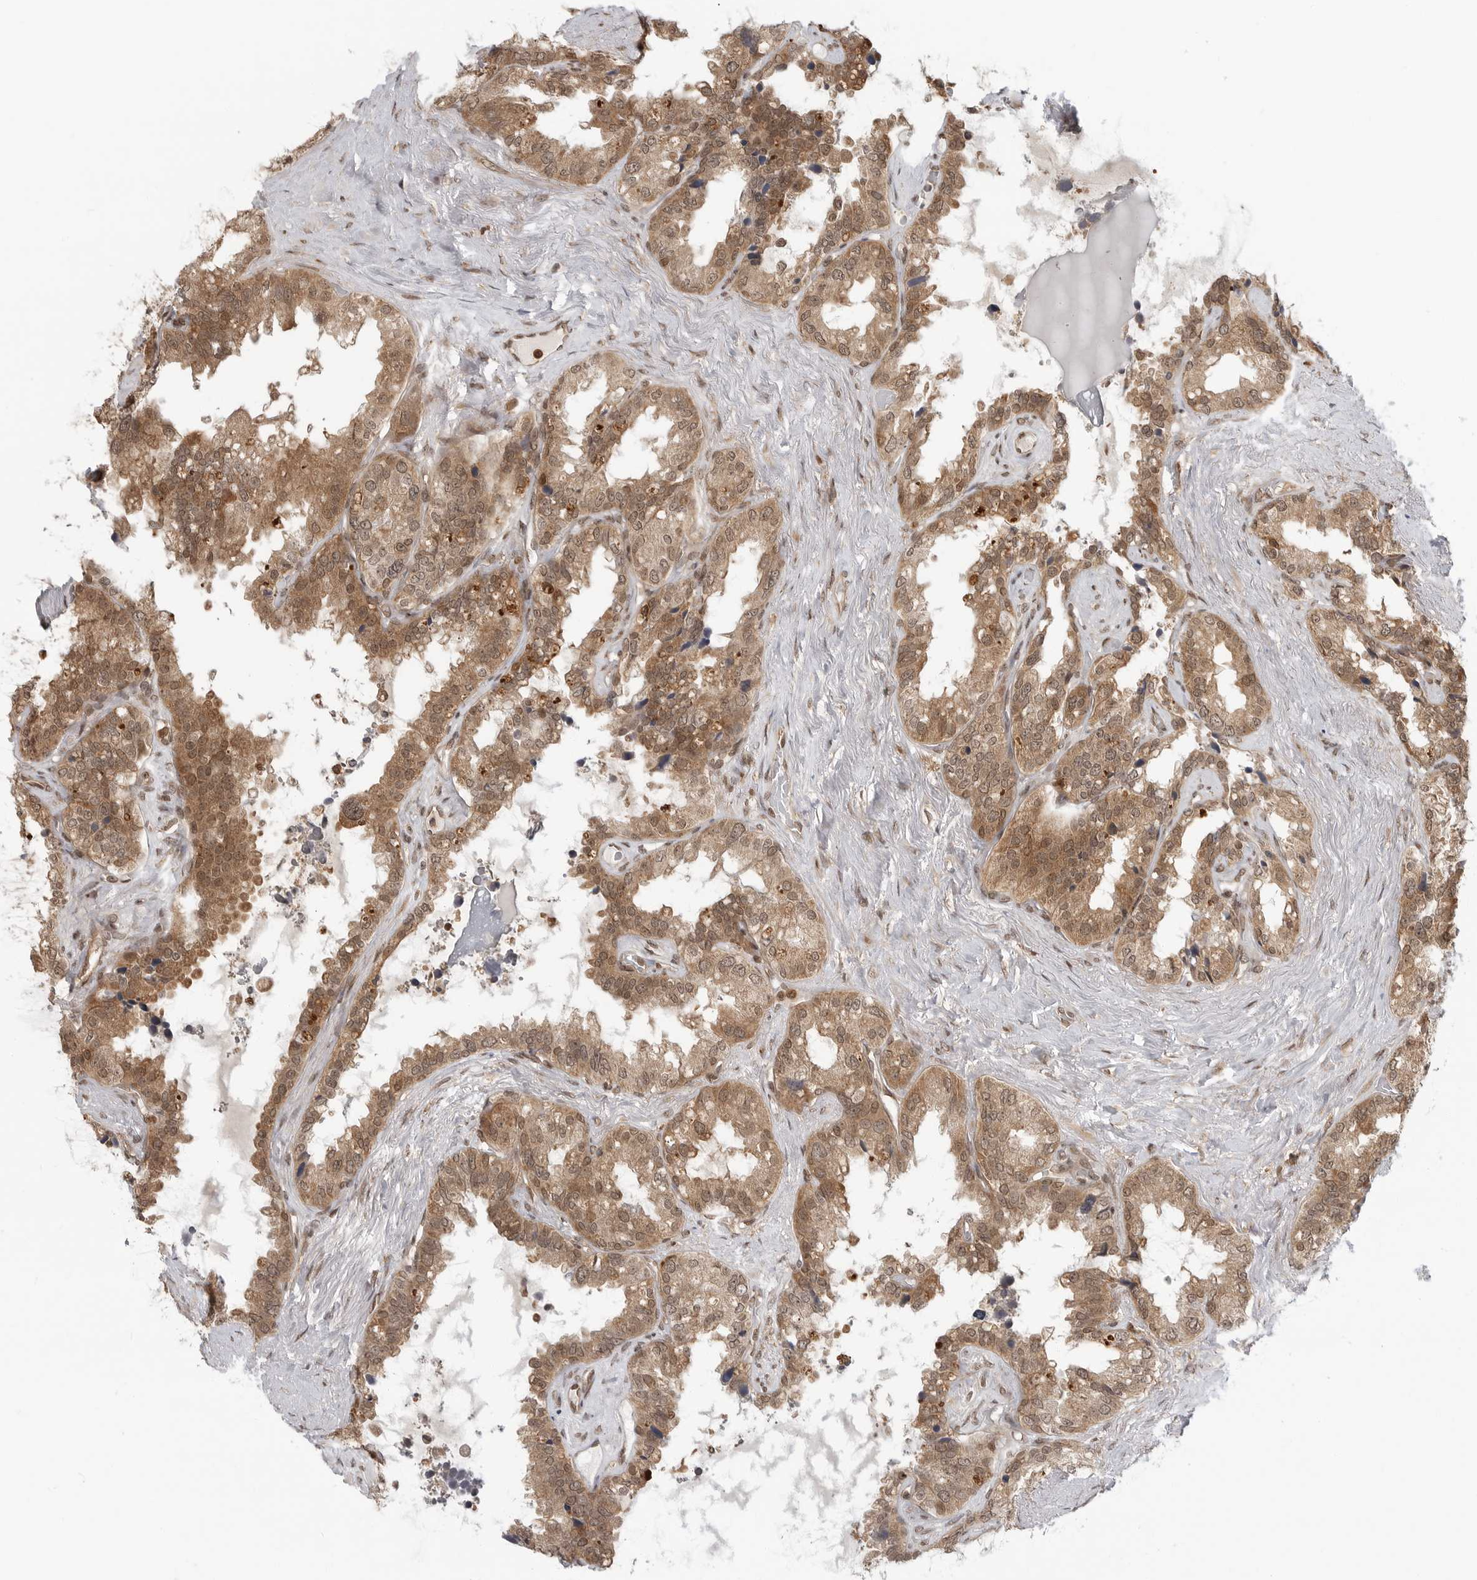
{"staining": {"intensity": "moderate", "quantity": ">75%", "location": "cytoplasmic/membranous,nuclear"}, "tissue": "seminal vesicle", "cell_type": "Glandular cells", "image_type": "normal", "snomed": [{"axis": "morphology", "description": "Normal tissue, NOS"}, {"axis": "topography", "description": "Seminal veicle"}], "caption": "Immunohistochemistry (IHC) (DAB) staining of unremarkable human seminal vesicle displays moderate cytoplasmic/membranous,nuclear protein expression in about >75% of glandular cells.", "gene": "SZRD1", "patient": {"sex": "male", "age": 80}}